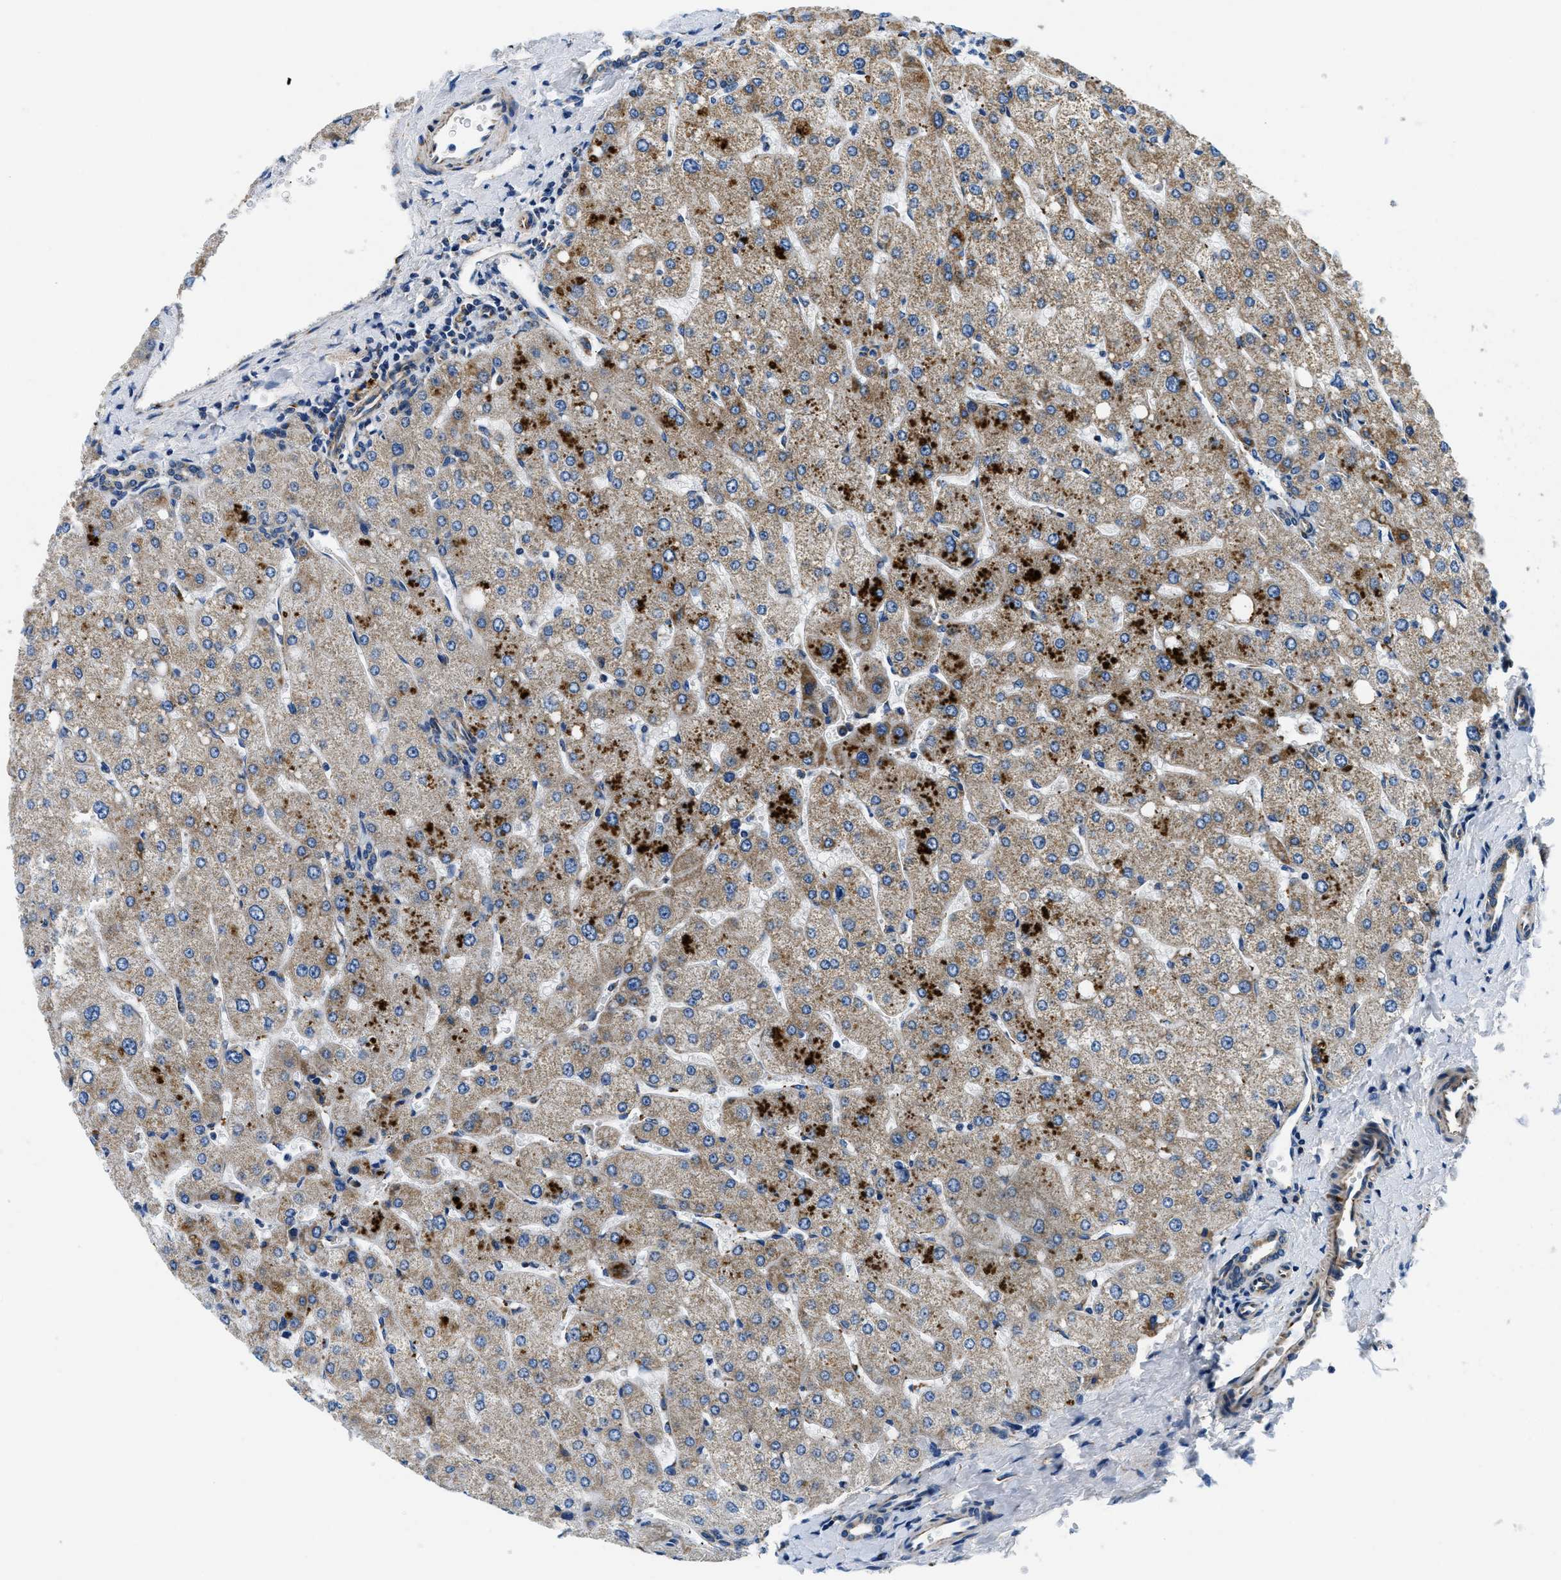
{"staining": {"intensity": "strong", "quantity": "<25%", "location": "cytoplasmic/membranous"}, "tissue": "liver", "cell_type": "Cholangiocytes", "image_type": "normal", "snomed": [{"axis": "morphology", "description": "Normal tissue, NOS"}, {"axis": "topography", "description": "Liver"}], "caption": "Protein expression analysis of benign liver reveals strong cytoplasmic/membranous positivity in about <25% of cholangiocytes. The staining was performed using DAB (3,3'-diaminobenzidine), with brown indicating positive protein expression. Nuclei are stained blue with hematoxylin.", "gene": "SAMD4B", "patient": {"sex": "male", "age": 55}}